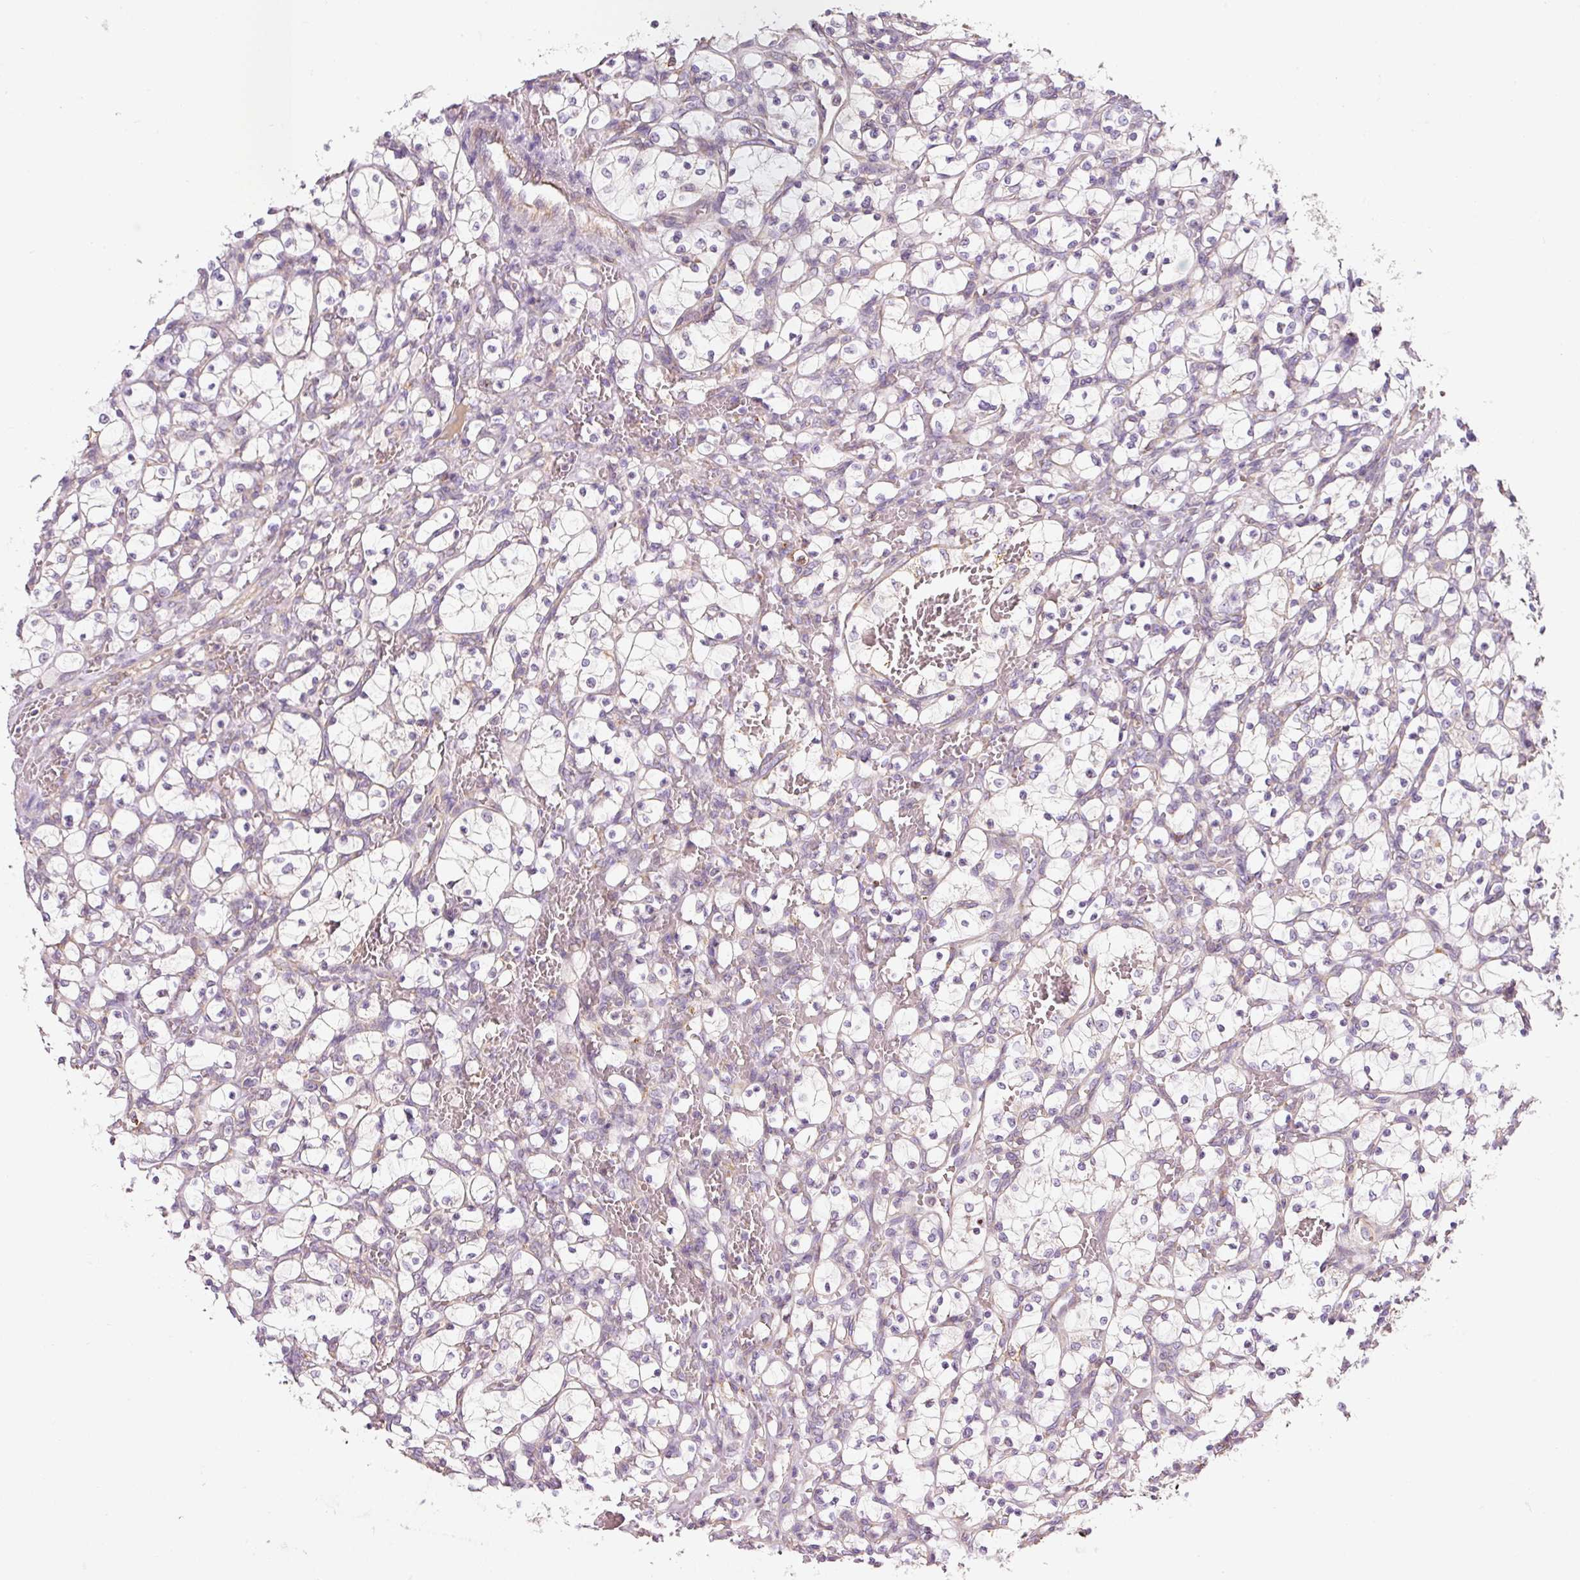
{"staining": {"intensity": "negative", "quantity": "none", "location": "none"}, "tissue": "renal cancer", "cell_type": "Tumor cells", "image_type": "cancer", "snomed": [{"axis": "morphology", "description": "Adenocarcinoma, NOS"}, {"axis": "topography", "description": "Kidney"}], "caption": "An IHC micrograph of renal adenocarcinoma is shown. There is no staining in tumor cells of renal adenocarcinoma.", "gene": "MORN4", "patient": {"sex": "female", "age": 69}}